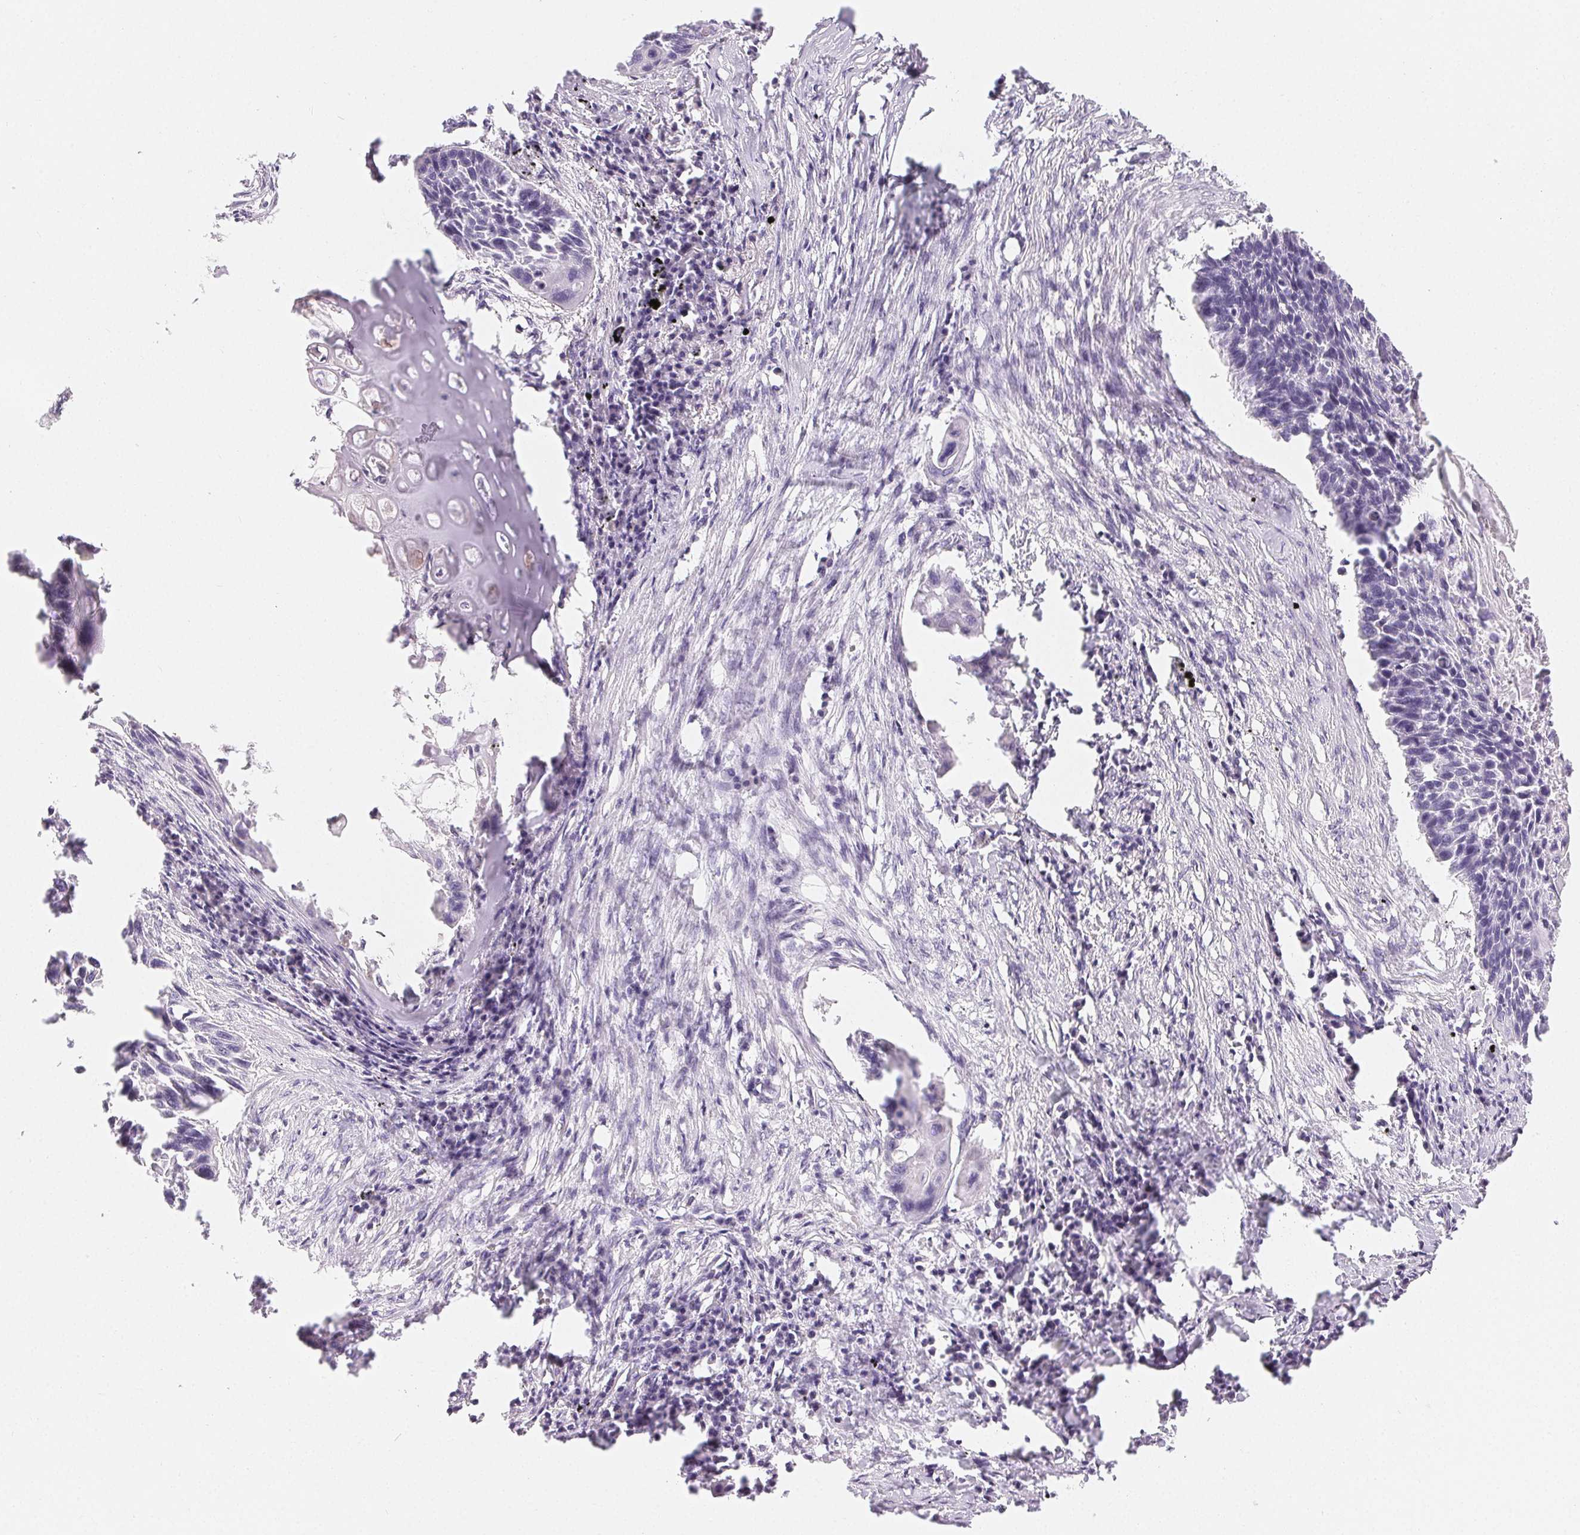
{"staining": {"intensity": "negative", "quantity": "none", "location": "none"}, "tissue": "lung cancer", "cell_type": "Tumor cells", "image_type": "cancer", "snomed": [{"axis": "morphology", "description": "Squamous cell carcinoma, NOS"}, {"axis": "topography", "description": "Lung"}], "caption": "Squamous cell carcinoma (lung) was stained to show a protein in brown. There is no significant expression in tumor cells.", "gene": "MIOX", "patient": {"sex": "male", "age": 78}}